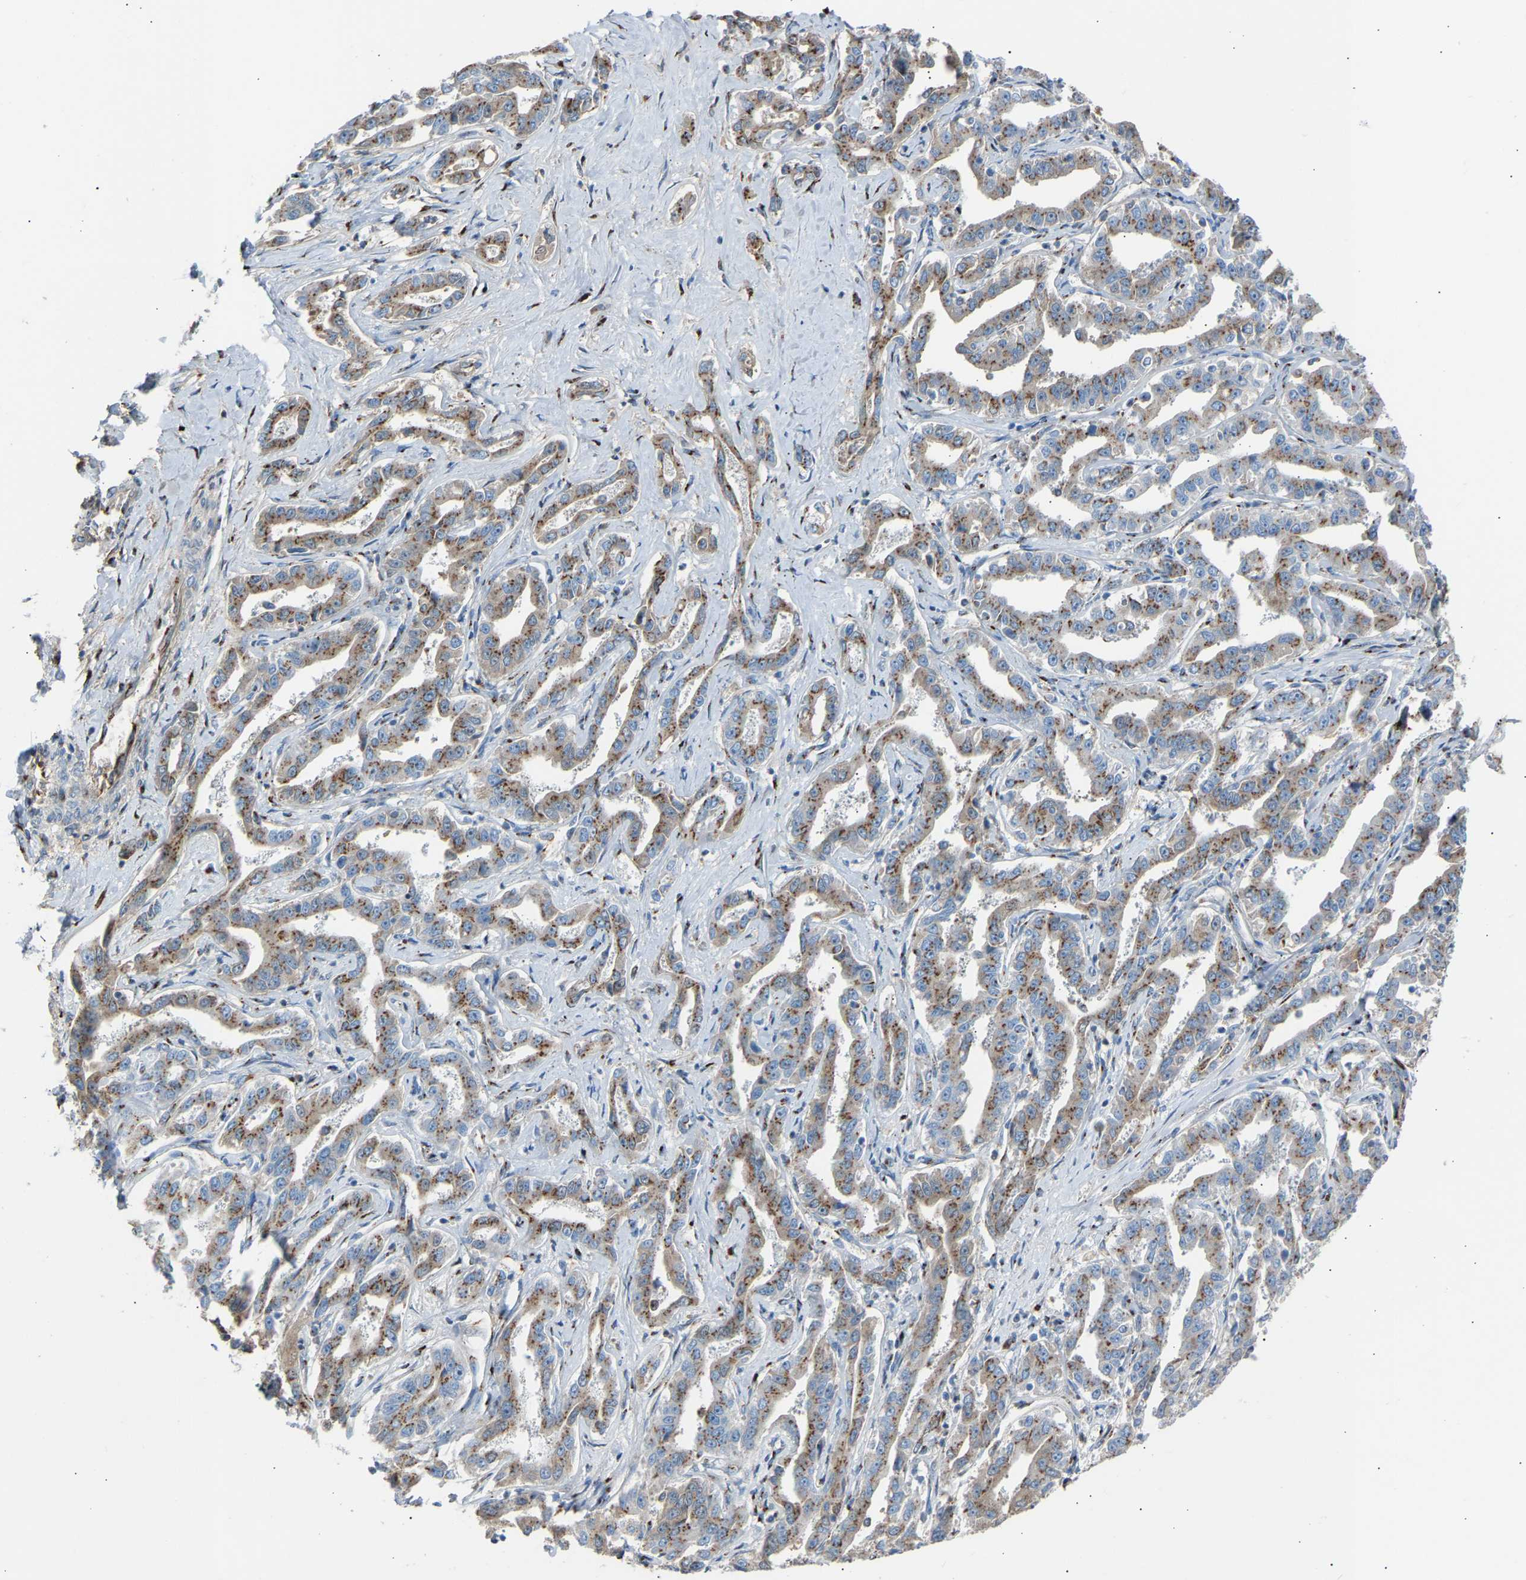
{"staining": {"intensity": "moderate", "quantity": ">75%", "location": "cytoplasmic/membranous"}, "tissue": "liver cancer", "cell_type": "Tumor cells", "image_type": "cancer", "snomed": [{"axis": "morphology", "description": "Cholangiocarcinoma"}, {"axis": "topography", "description": "Liver"}], "caption": "A high-resolution micrograph shows immunohistochemistry (IHC) staining of liver cancer (cholangiocarcinoma), which displays moderate cytoplasmic/membranous staining in about >75% of tumor cells.", "gene": "CYREN", "patient": {"sex": "male", "age": 59}}